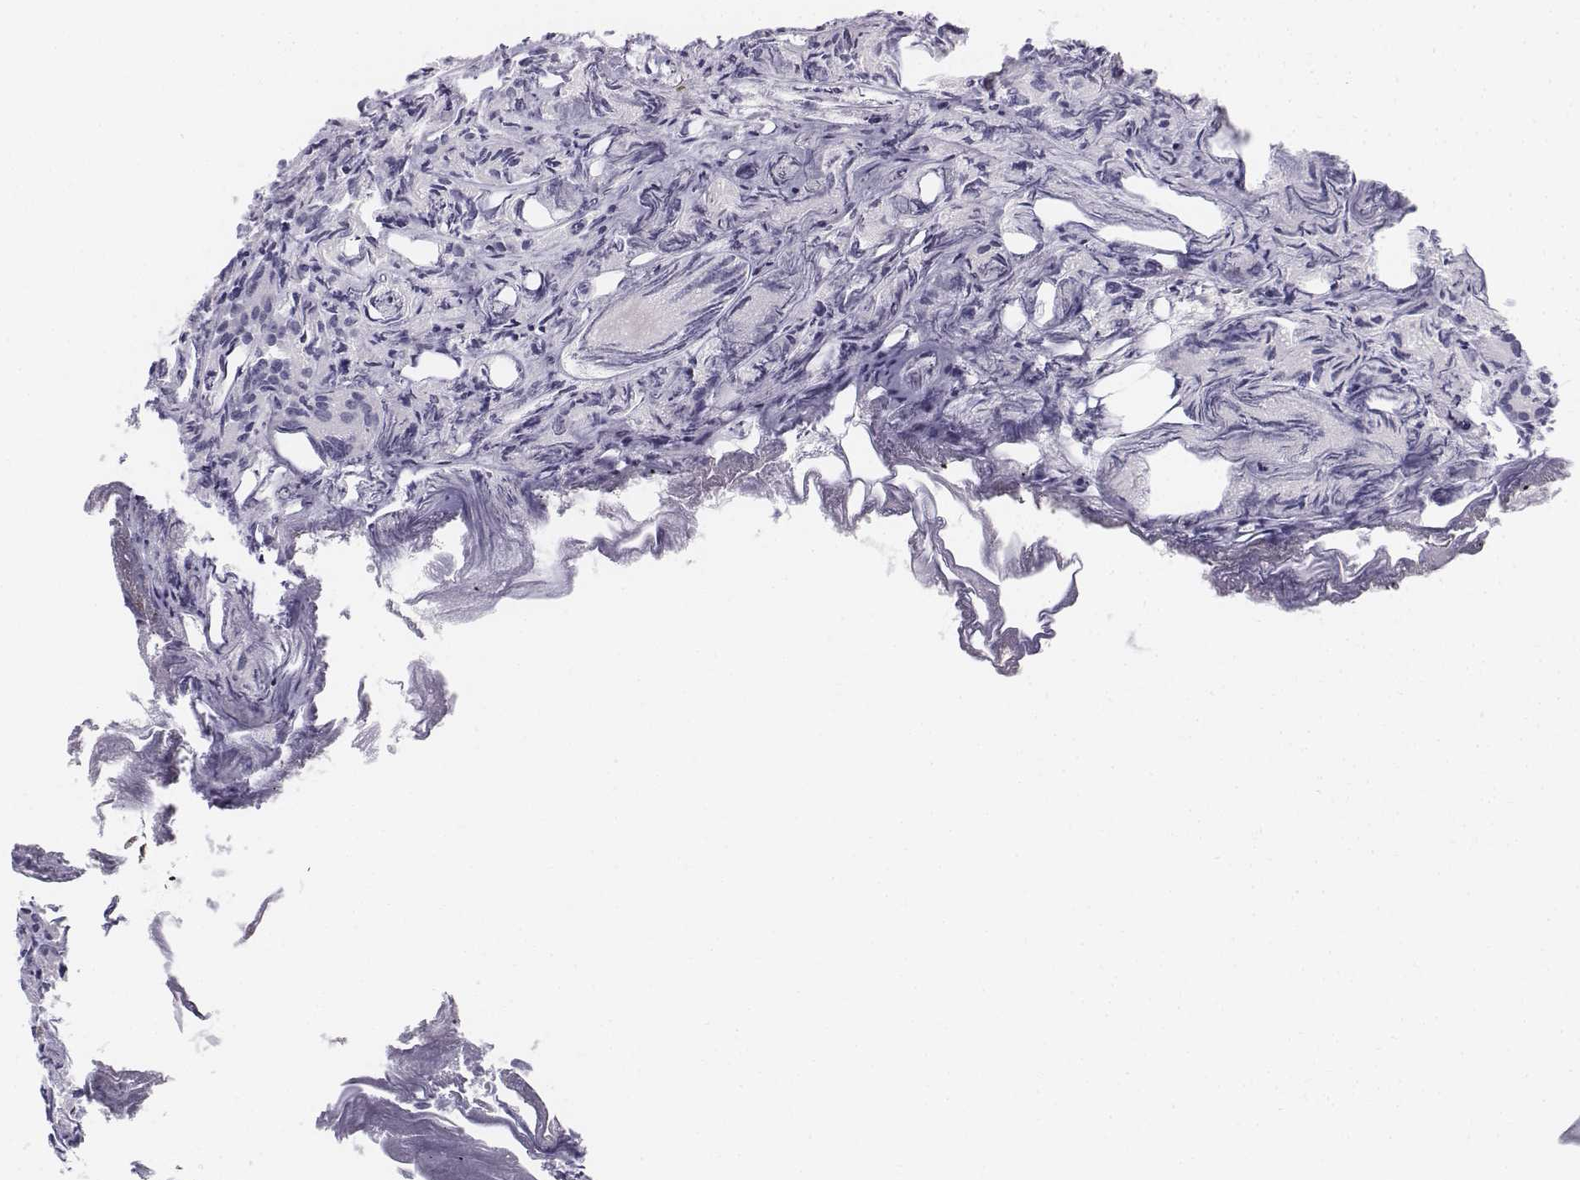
{"staining": {"intensity": "negative", "quantity": "none", "location": "none"}, "tissue": "prostate cancer", "cell_type": "Tumor cells", "image_type": "cancer", "snomed": [{"axis": "morphology", "description": "Adenocarcinoma, Medium grade"}, {"axis": "topography", "description": "Prostate"}], "caption": "Prostate cancer was stained to show a protein in brown. There is no significant staining in tumor cells. Brightfield microscopy of immunohistochemistry (IHC) stained with DAB (3,3'-diaminobenzidine) (brown) and hematoxylin (blue), captured at high magnification.", "gene": "TH", "patient": {"sex": "male", "age": 74}}